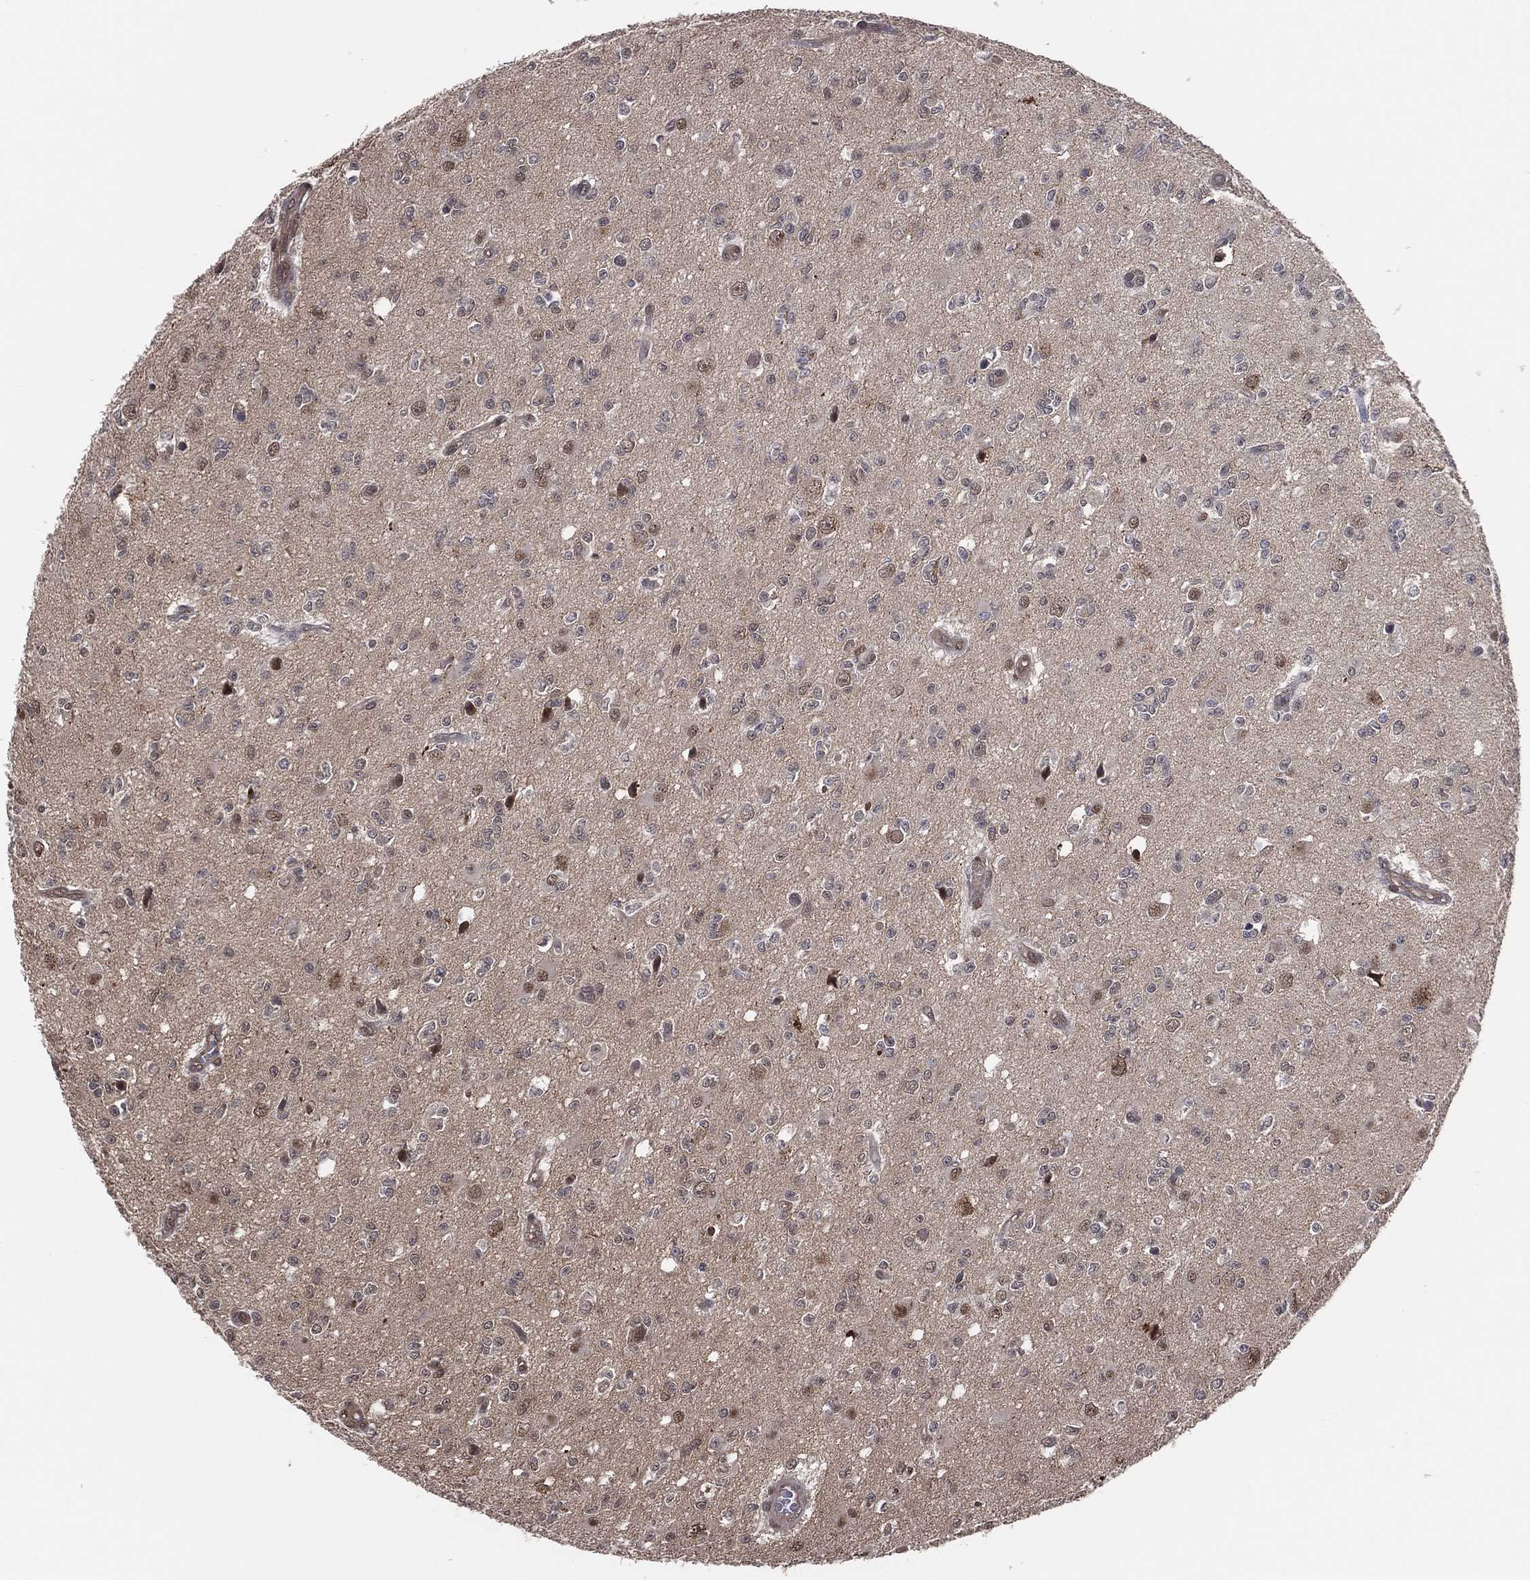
{"staining": {"intensity": "moderate", "quantity": "<25%", "location": "nuclear"}, "tissue": "glioma", "cell_type": "Tumor cells", "image_type": "cancer", "snomed": [{"axis": "morphology", "description": "Glioma, malignant, Low grade"}, {"axis": "topography", "description": "Brain"}], "caption": "DAB immunohistochemical staining of glioma demonstrates moderate nuclear protein positivity in about <25% of tumor cells.", "gene": "ICOSLG", "patient": {"sex": "female", "age": 45}}